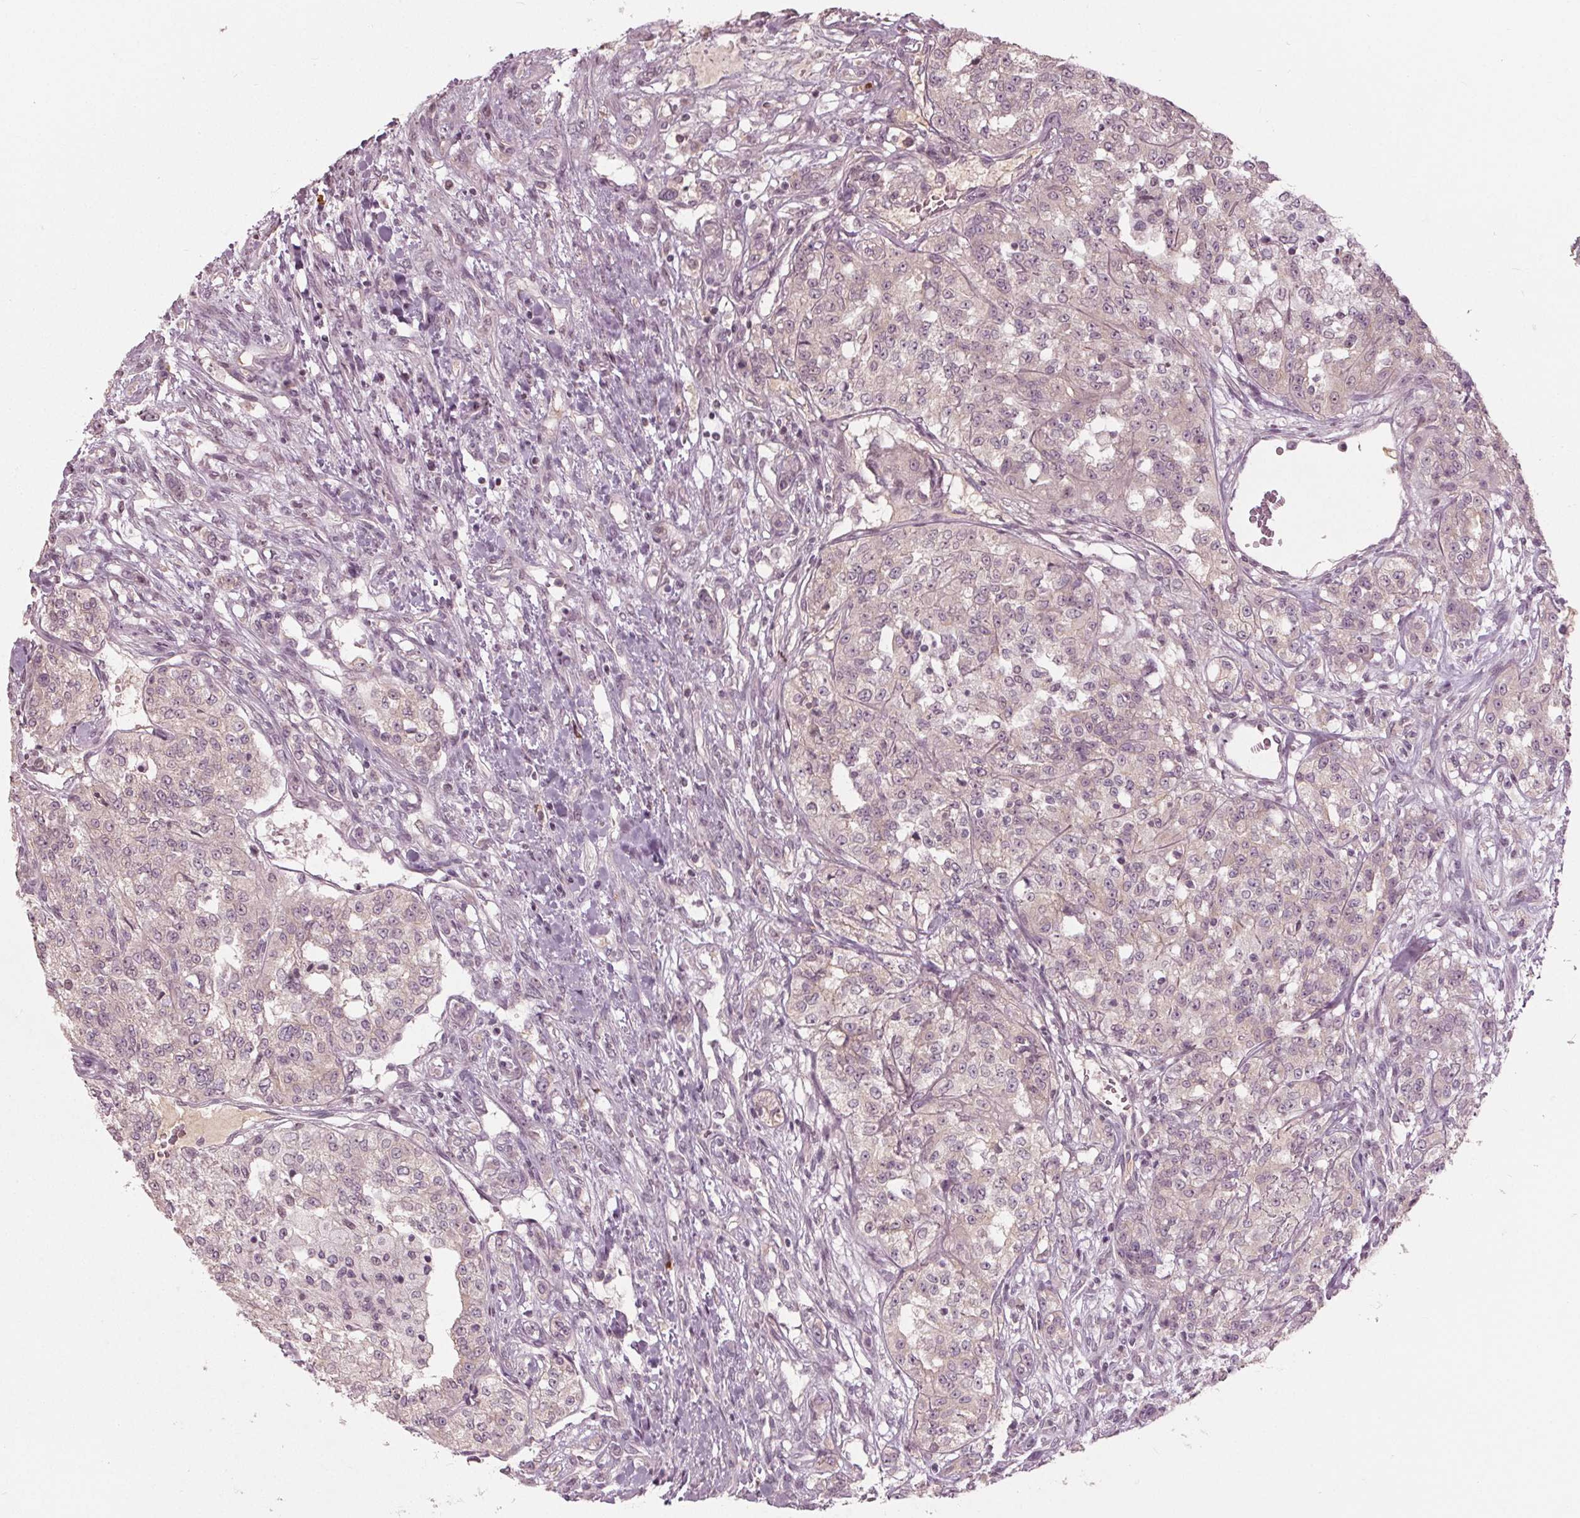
{"staining": {"intensity": "negative", "quantity": "none", "location": "none"}, "tissue": "renal cancer", "cell_type": "Tumor cells", "image_type": "cancer", "snomed": [{"axis": "morphology", "description": "Adenocarcinoma, NOS"}, {"axis": "topography", "description": "Kidney"}], "caption": "DAB immunohistochemical staining of human renal adenocarcinoma shows no significant expression in tumor cells.", "gene": "CXCL16", "patient": {"sex": "female", "age": 63}}